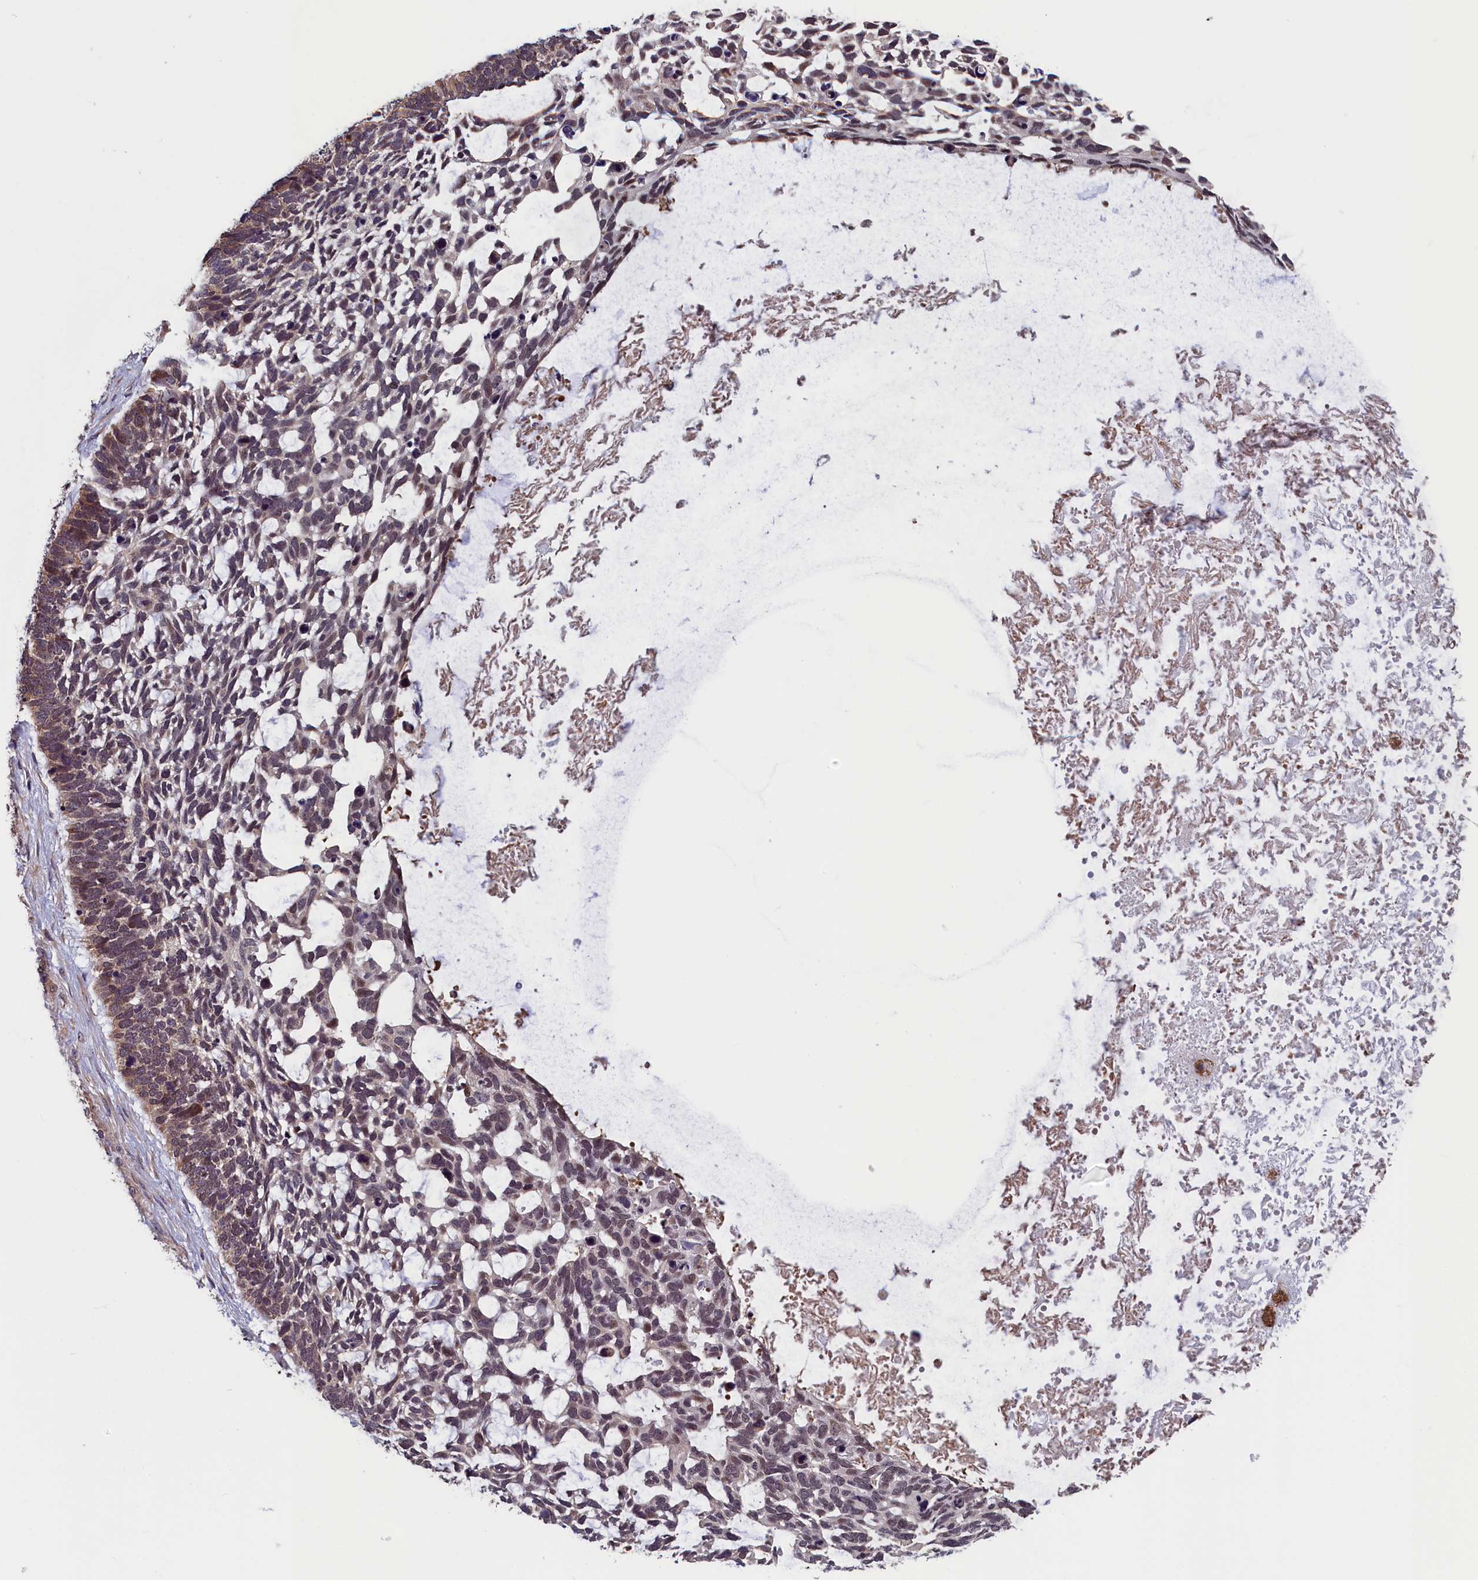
{"staining": {"intensity": "moderate", "quantity": "<25%", "location": "cytoplasmic/membranous,nuclear"}, "tissue": "skin cancer", "cell_type": "Tumor cells", "image_type": "cancer", "snomed": [{"axis": "morphology", "description": "Basal cell carcinoma"}, {"axis": "topography", "description": "Skin"}], "caption": "Skin basal cell carcinoma stained with a brown dye displays moderate cytoplasmic/membranous and nuclear positive expression in approximately <25% of tumor cells.", "gene": "TMEM116", "patient": {"sex": "male", "age": 88}}